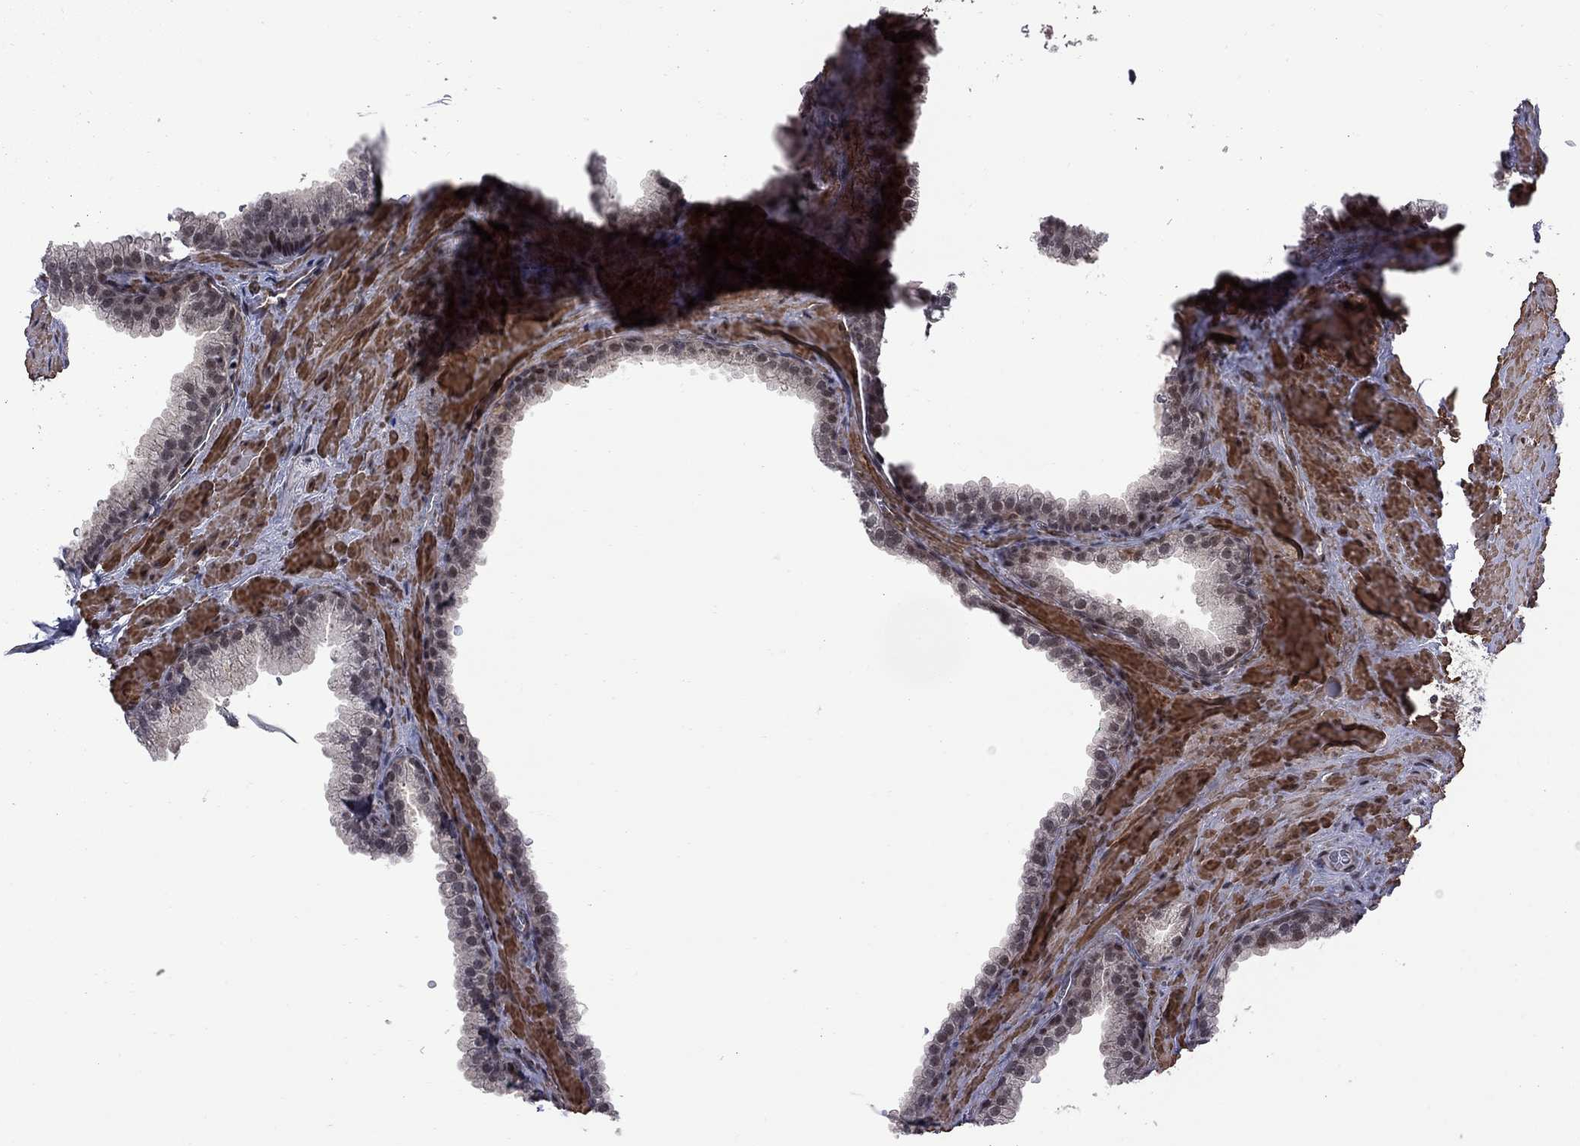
{"staining": {"intensity": "weak", "quantity": "<25%", "location": "nuclear"}, "tissue": "prostate", "cell_type": "Glandular cells", "image_type": "normal", "snomed": [{"axis": "morphology", "description": "Normal tissue, NOS"}, {"axis": "topography", "description": "Prostate"}], "caption": "Immunohistochemical staining of unremarkable human prostate shows no significant staining in glandular cells.", "gene": "BRF1", "patient": {"sex": "male", "age": 79}}